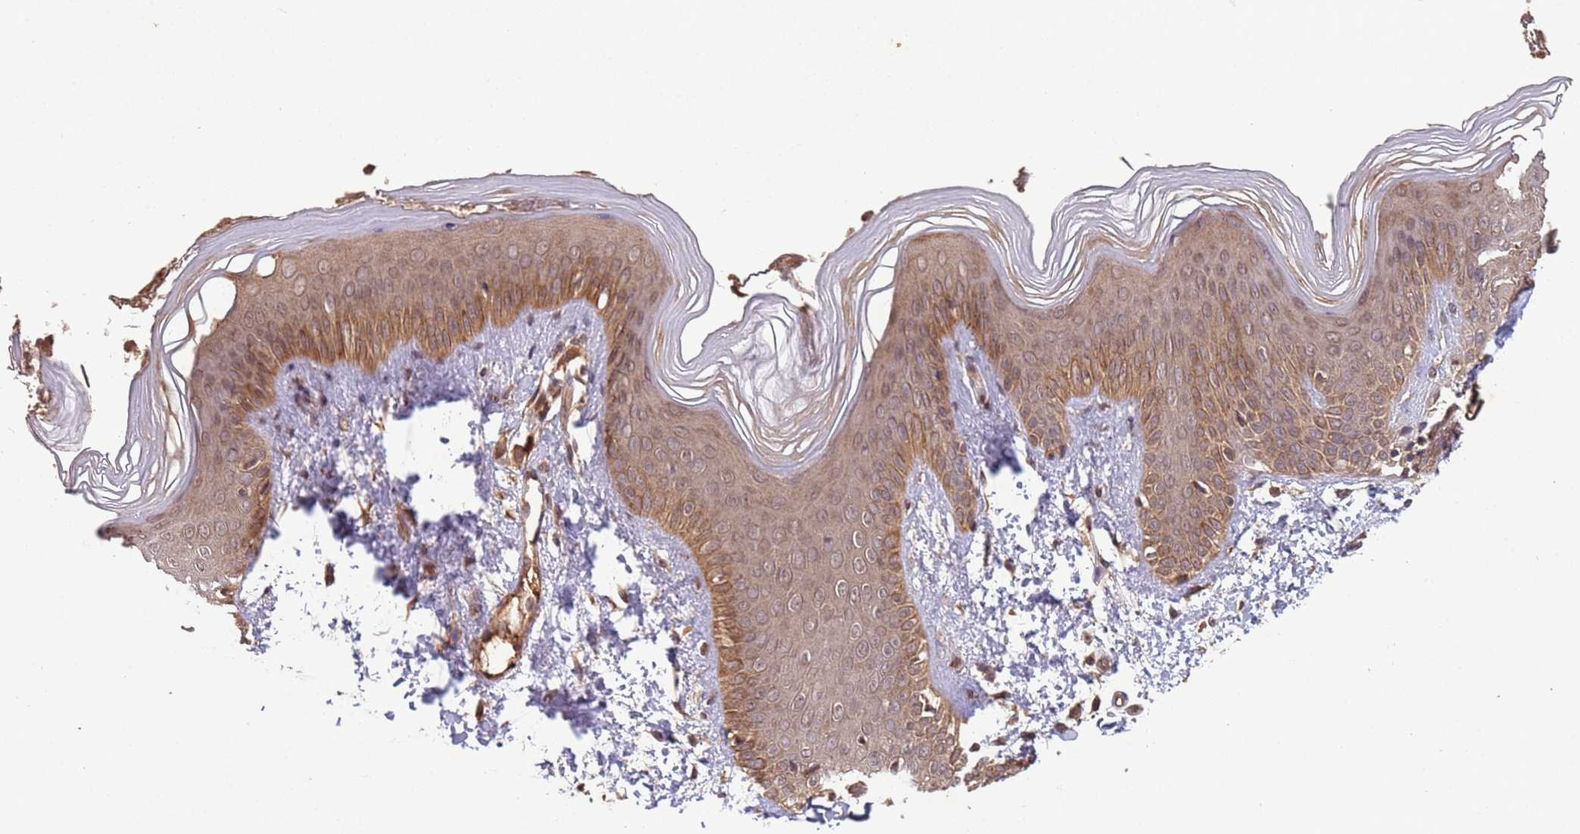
{"staining": {"intensity": "strong", "quantity": "25%-75%", "location": "cytoplasmic/membranous"}, "tissue": "skin", "cell_type": "Epidermal cells", "image_type": "normal", "snomed": [{"axis": "morphology", "description": "Normal tissue, NOS"}, {"axis": "morphology", "description": "Inflammation, NOS"}, {"axis": "topography", "description": "Soft tissue"}, {"axis": "topography", "description": "Anal"}], "caption": "The immunohistochemical stain highlights strong cytoplasmic/membranous staining in epidermal cells of benign skin. The protein is shown in brown color, while the nuclei are stained blue.", "gene": "ERI1", "patient": {"sex": "female", "age": 15}}